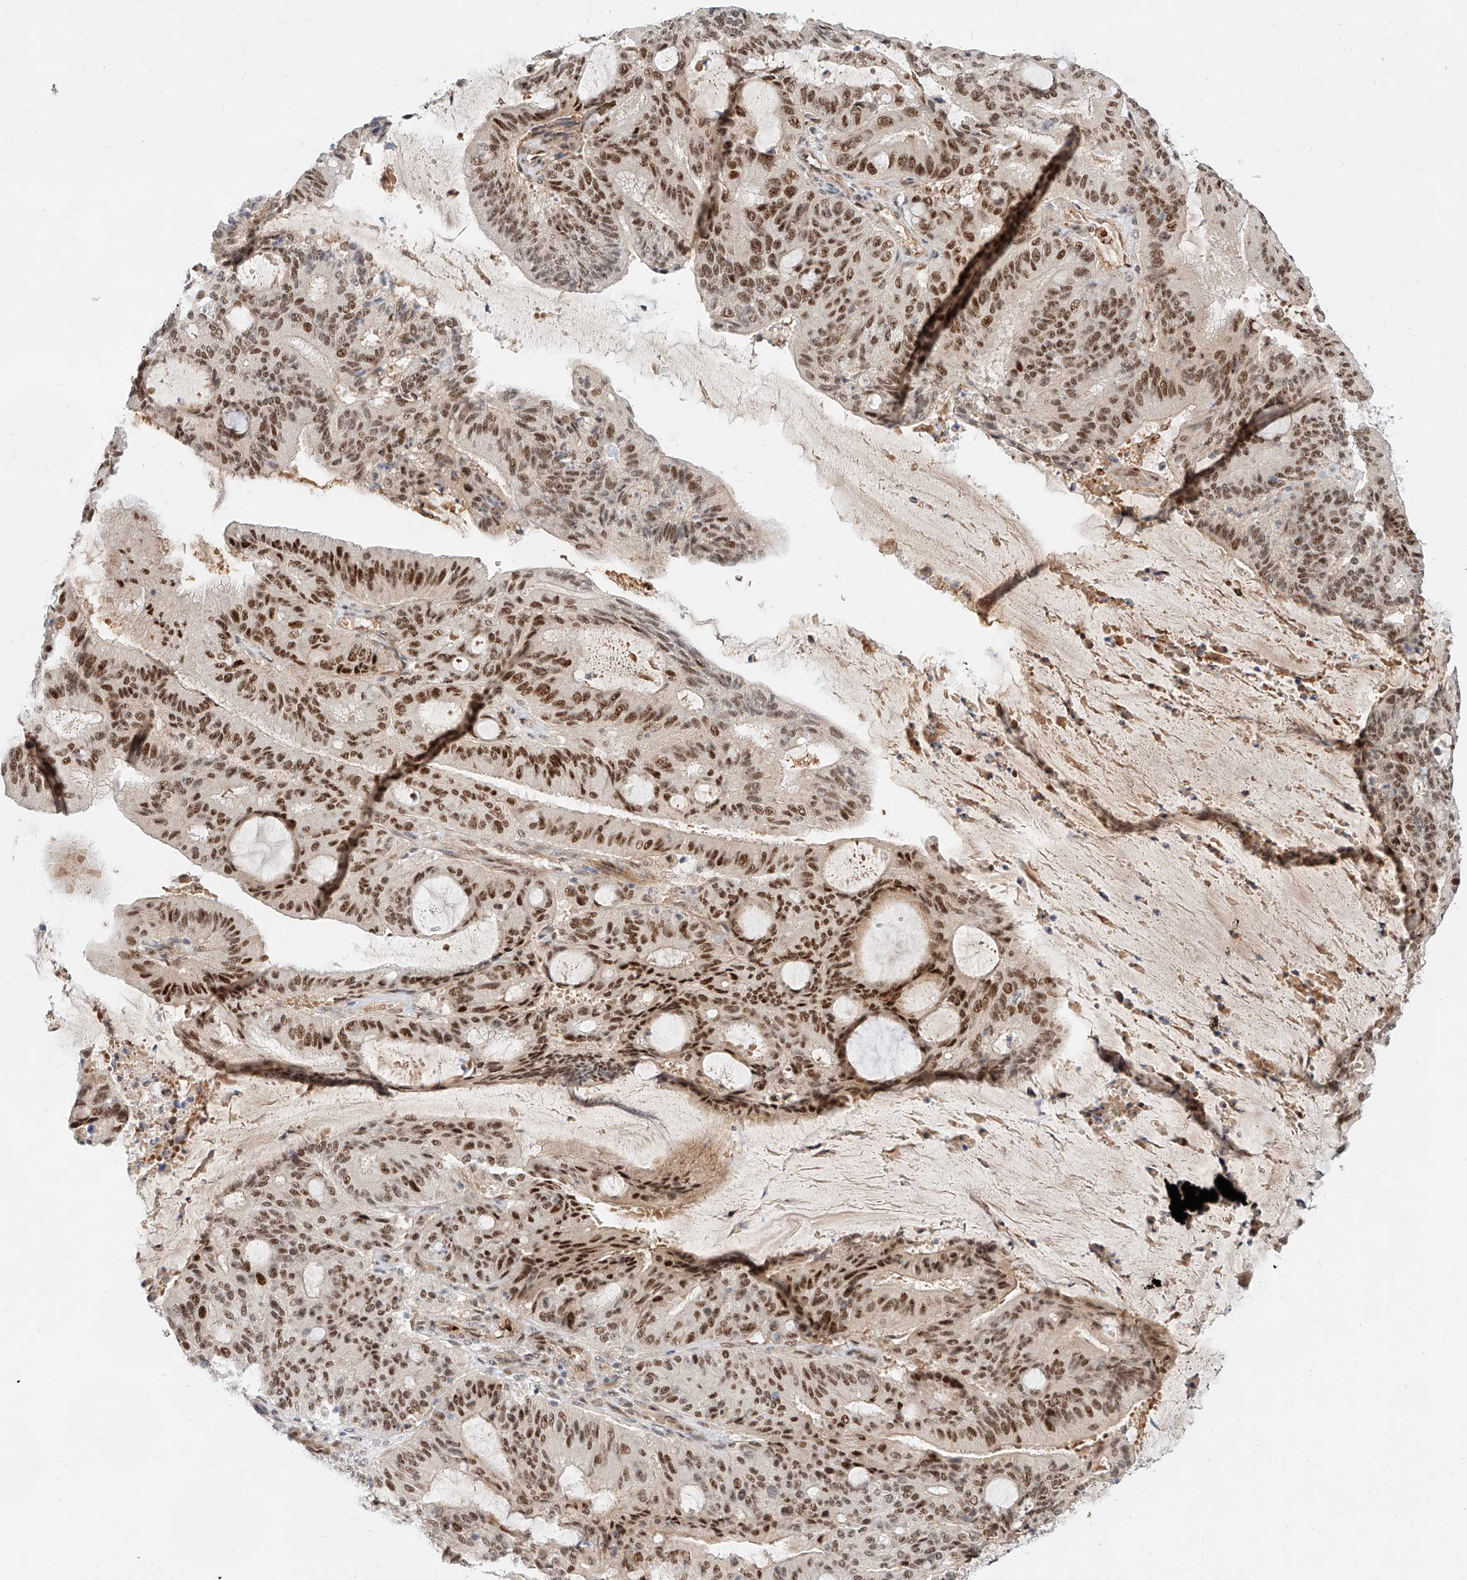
{"staining": {"intensity": "moderate", "quantity": ">75%", "location": "nuclear"}, "tissue": "liver cancer", "cell_type": "Tumor cells", "image_type": "cancer", "snomed": [{"axis": "morphology", "description": "Normal tissue, NOS"}, {"axis": "morphology", "description": "Cholangiocarcinoma"}, {"axis": "topography", "description": "Liver"}, {"axis": "topography", "description": "Peripheral nerve tissue"}], "caption": "Tumor cells demonstrate moderate nuclear staining in about >75% of cells in cholangiocarcinoma (liver). (DAB = brown stain, brightfield microscopy at high magnification).", "gene": "CBX8", "patient": {"sex": "female", "age": 73}}